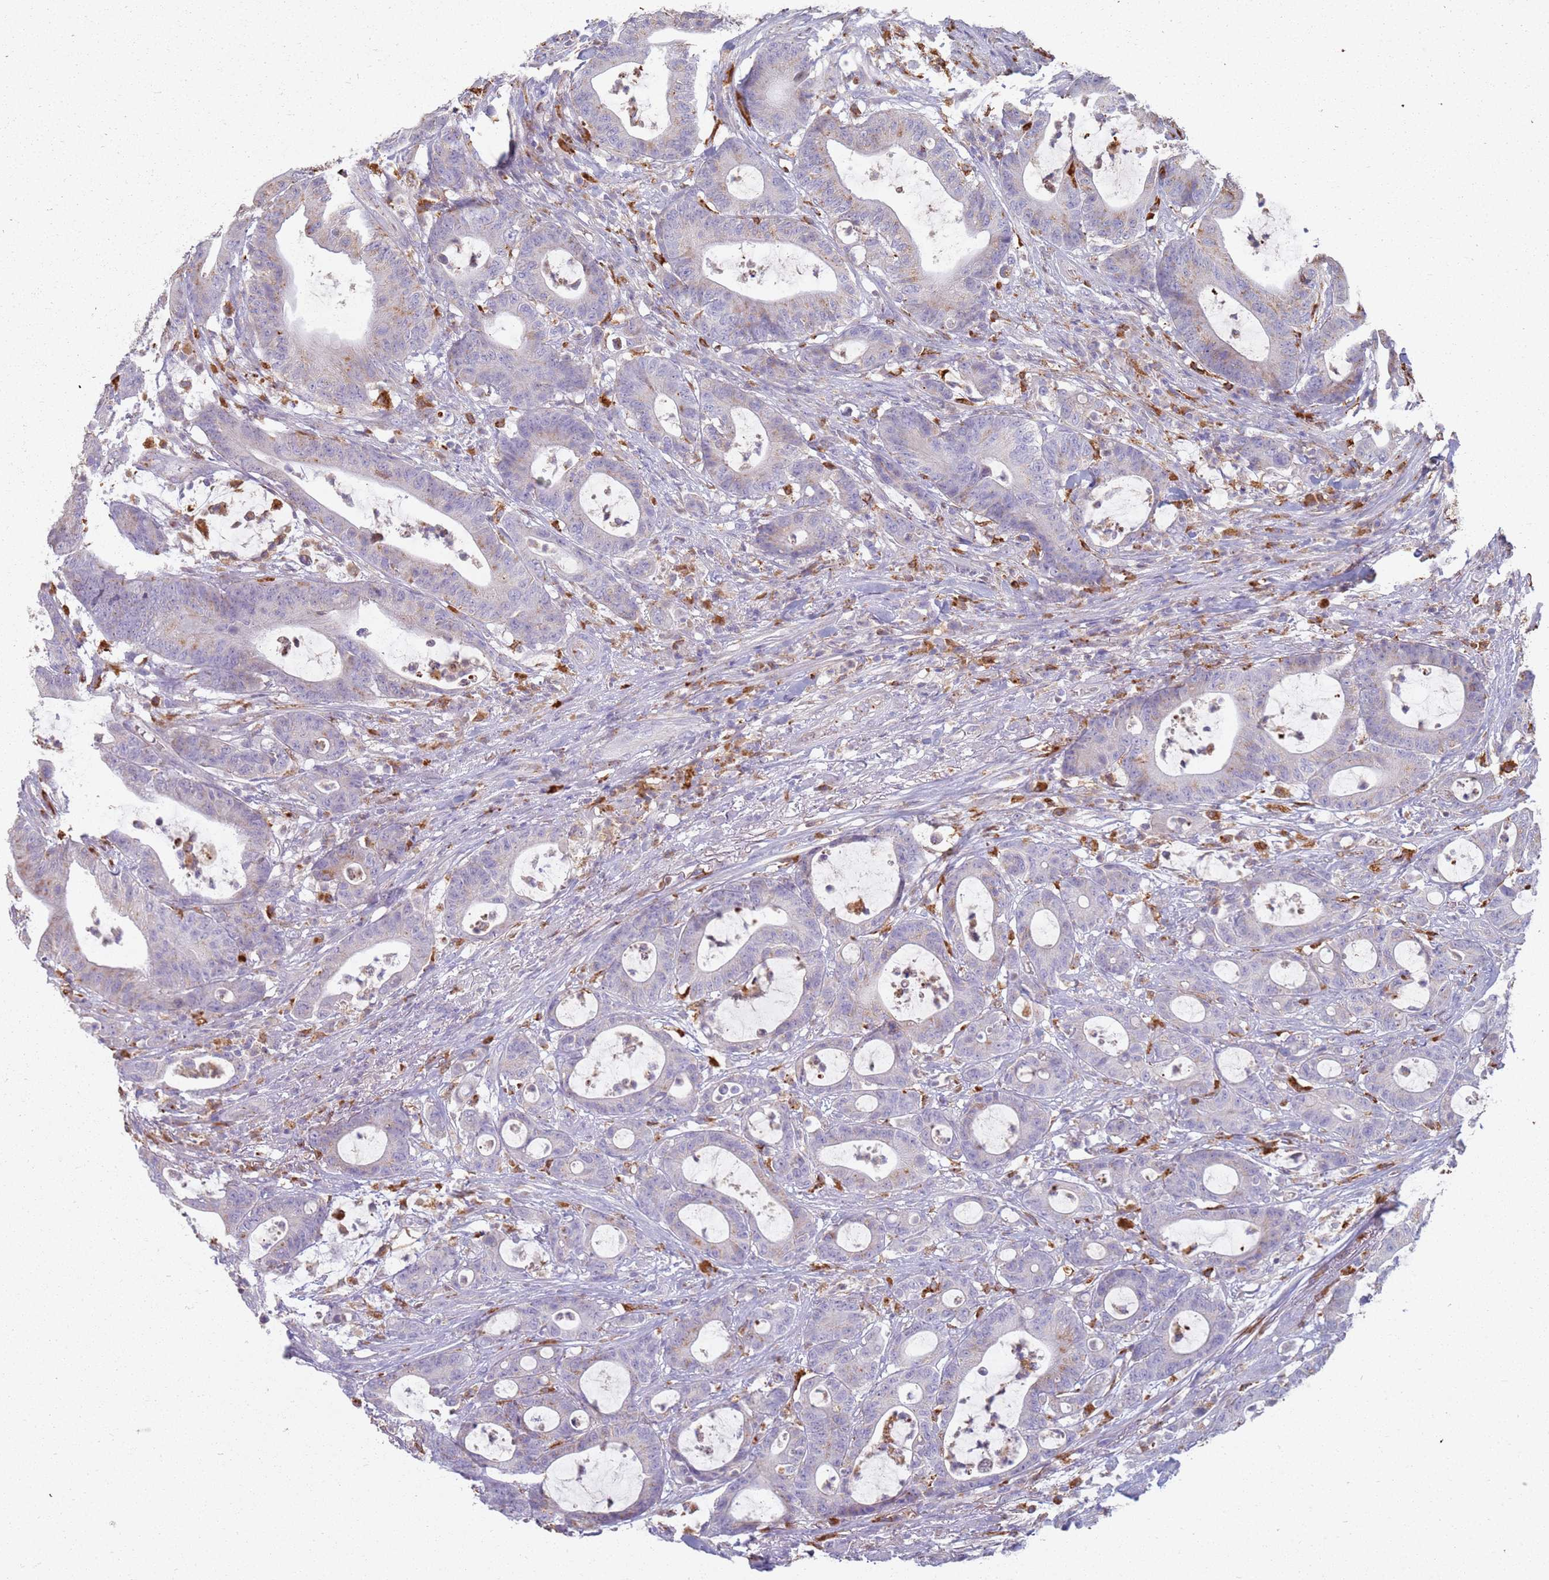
{"staining": {"intensity": "negative", "quantity": "none", "location": "none"}, "tissue": "colorectal cancer", "cell_type": "Tumor cells", "image_type": "cancer", "snomed": [{"axis": "morphology", "description": "Adenocarcinoma, NOS"}, {"axis": "topography", "description": "Colon"}], "caption": "Tumor cells are negative for protein expression in human adenocarcinoma (colorectal). Brightfield microscopy of immunohistochemistry (IHC) stained with DAB (3,3'-diaminobenzidine) (brown) and hematoxylin (blue), captured at high magnification.", "gene": "TMEM229B", "patient": {"sex": "female", "age": 84}}